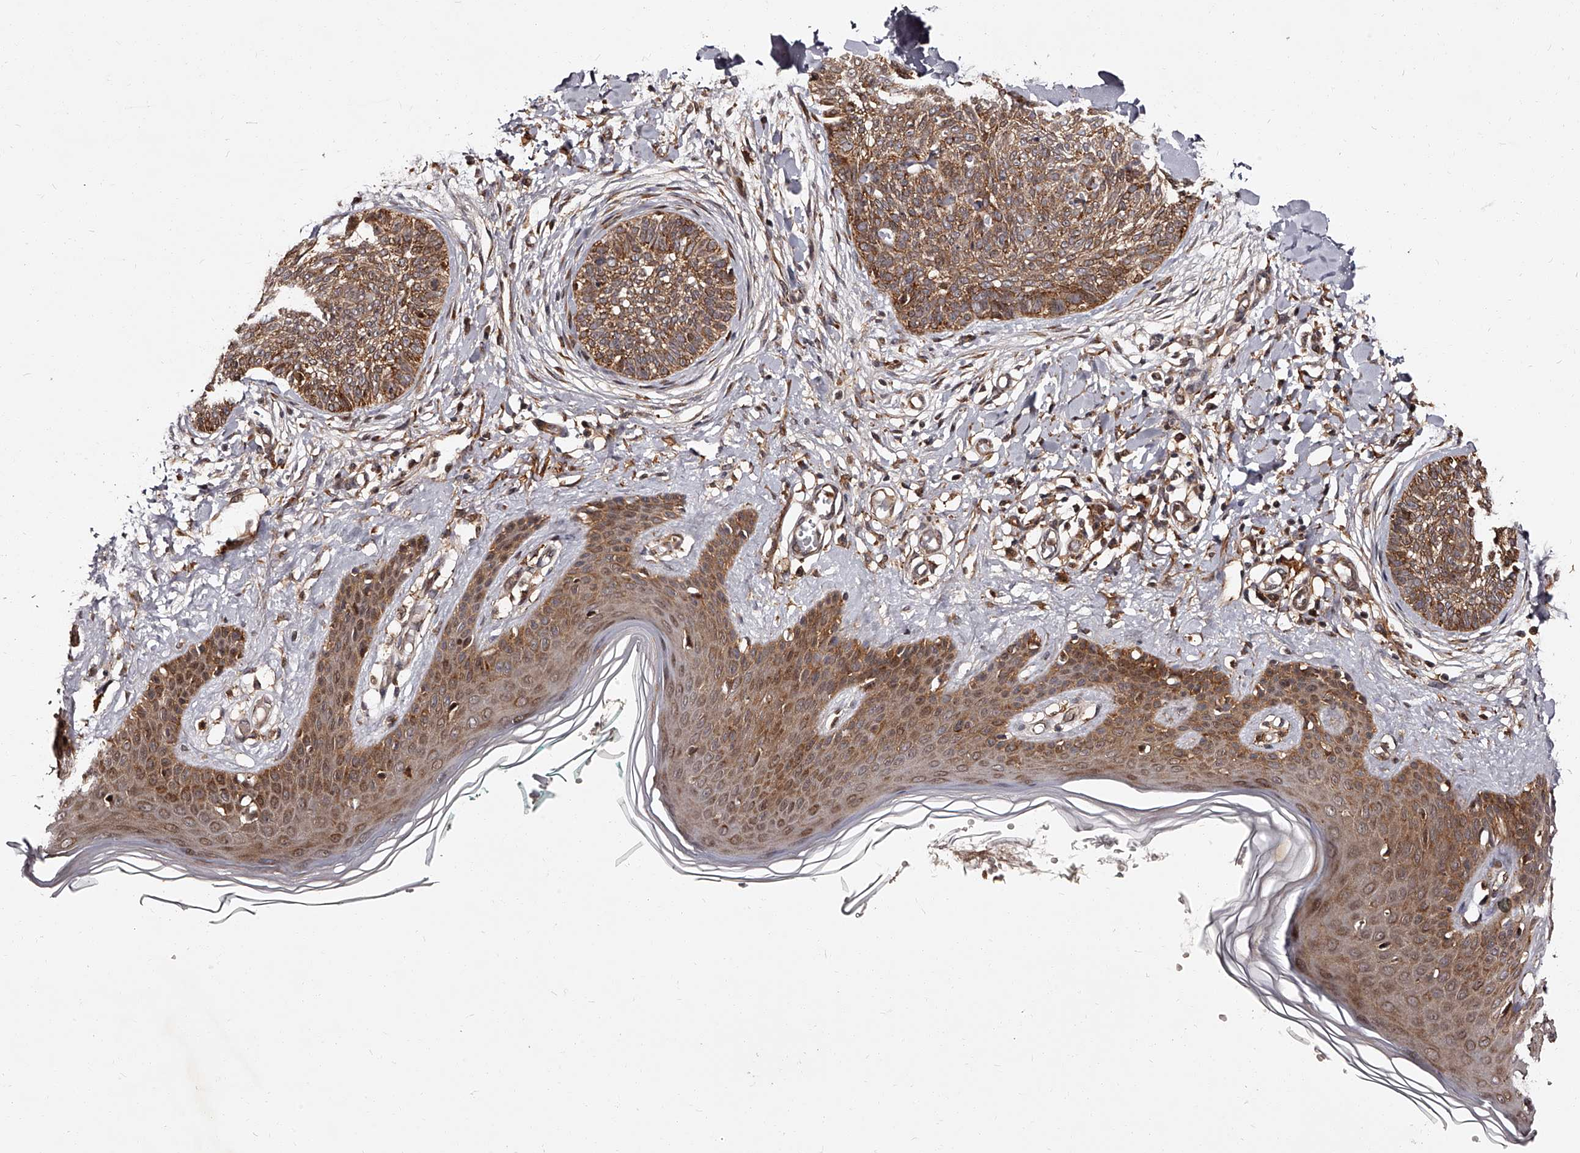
{"staining": {"intensity": "moderate", "quantity": ">75%", "location": "cytoplasmic/membranous"}, "tissue": "skin cancer", "cell_type": "Tumor cells", "image_type": "cancer", "snomed": [{"axis": "morphology", "description": "Basal cell carcinoma"}, {"axis": "topography", "description": "Skin"}], "caption": "Immunohistochemistry (IHC) of human skin cancer (basal cell carcinoma) exhibits medium levels of moderate cytoplasmic/membranous positivity in about >75% of tumor cells.", "gene": "RSC1A1", "patient": {"sex": "female", "age": 59}}